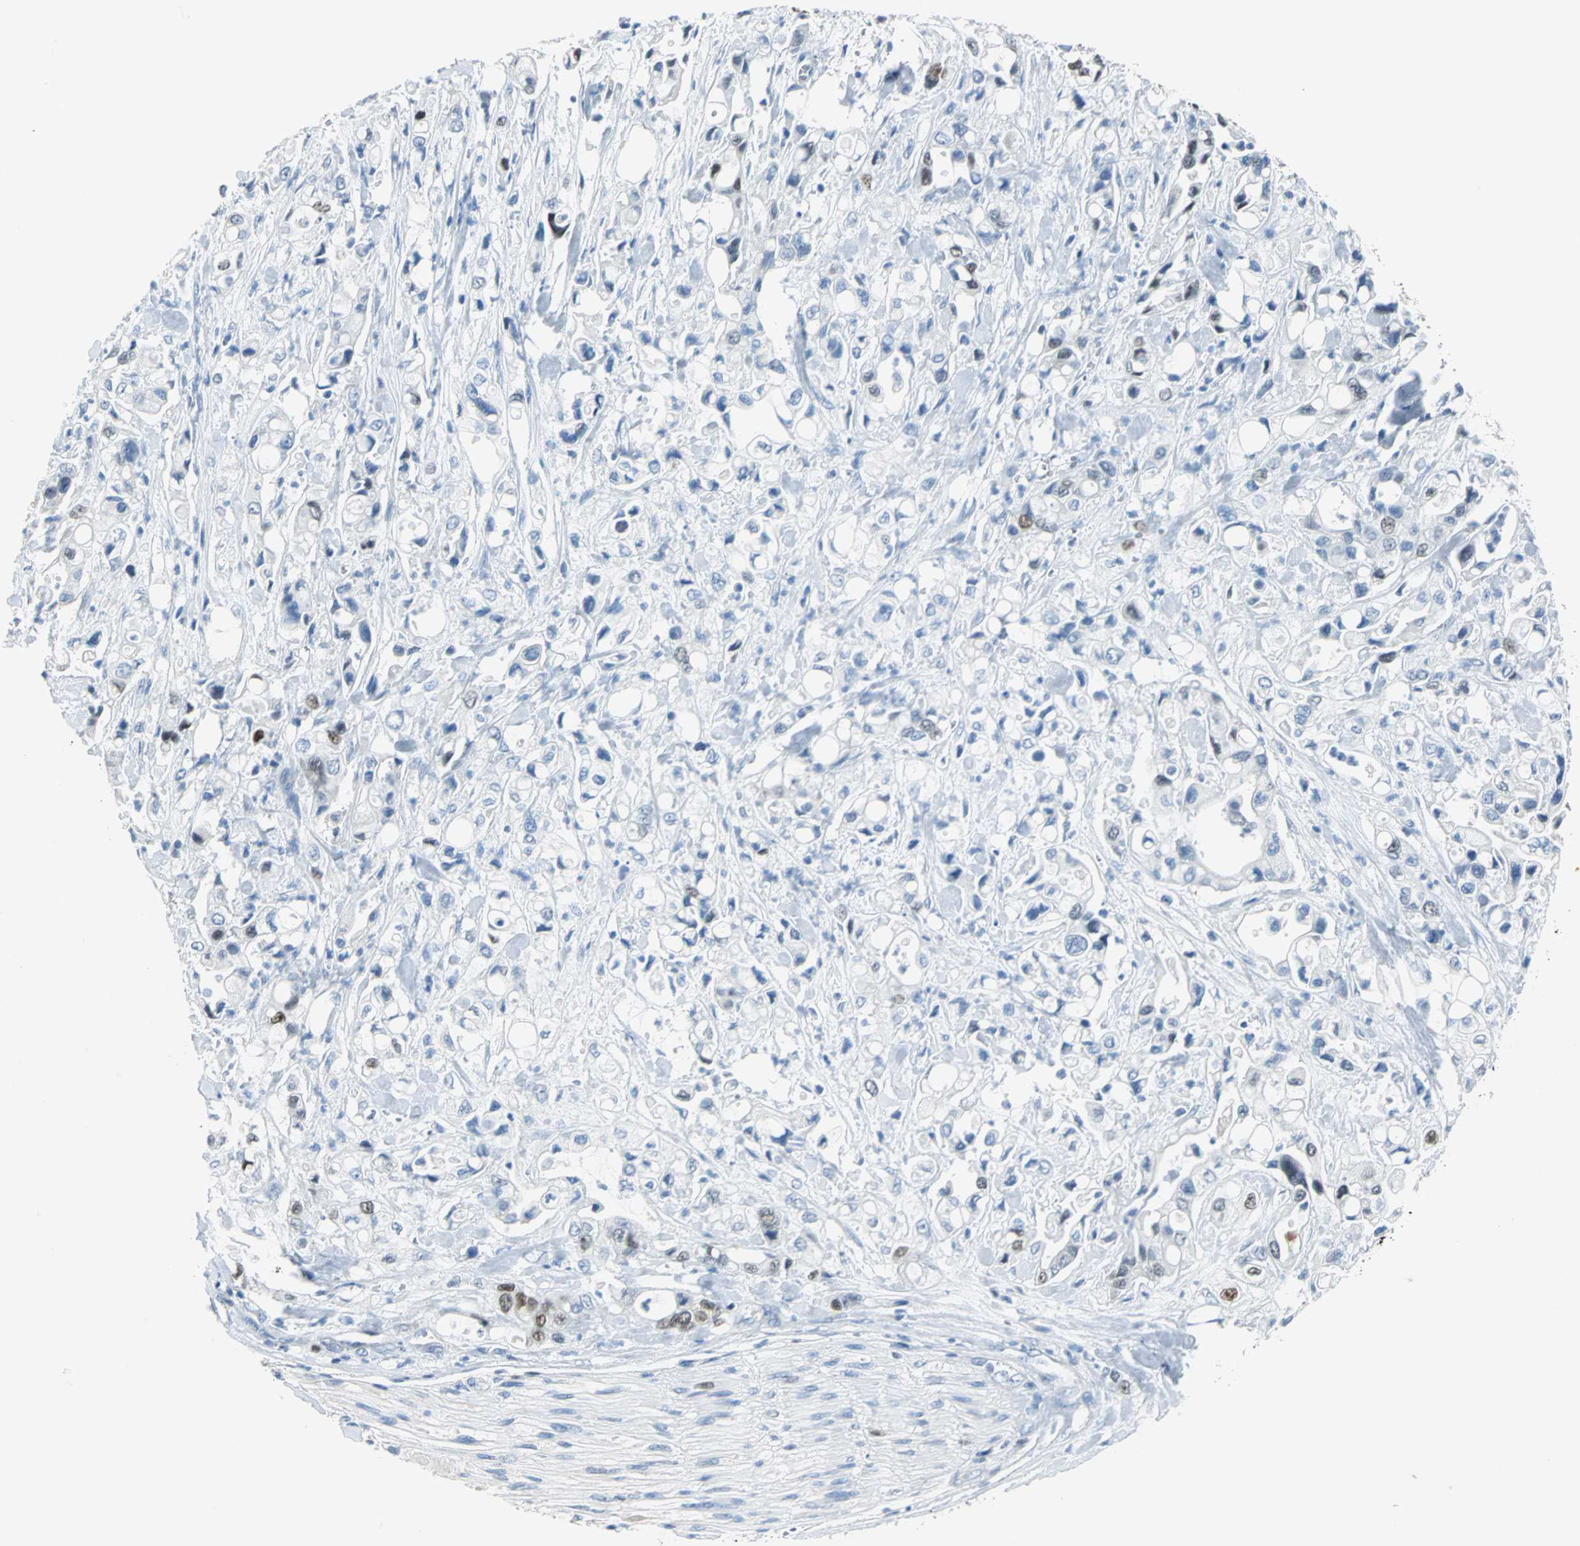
{"staining": {"intensity": "moderate", "quantity": "<25%", "location": "nuclear"}, "tissue": "pancreatic cancer", "cell_type": "Tumor cells", "image_type": "cancer", "snomed": [{"axis": "morphology", "description": "Adenocarcinoma, NOS"}, {"axis": "topography", "description": "Pancreas"}], "caption": "Tumor cells exhibit moderate nuclear expression in about <25% of cells in pancreatic adenocarcinoma.", "gene": "MCM3", "patient": {"sex": "male", "age": 70}}